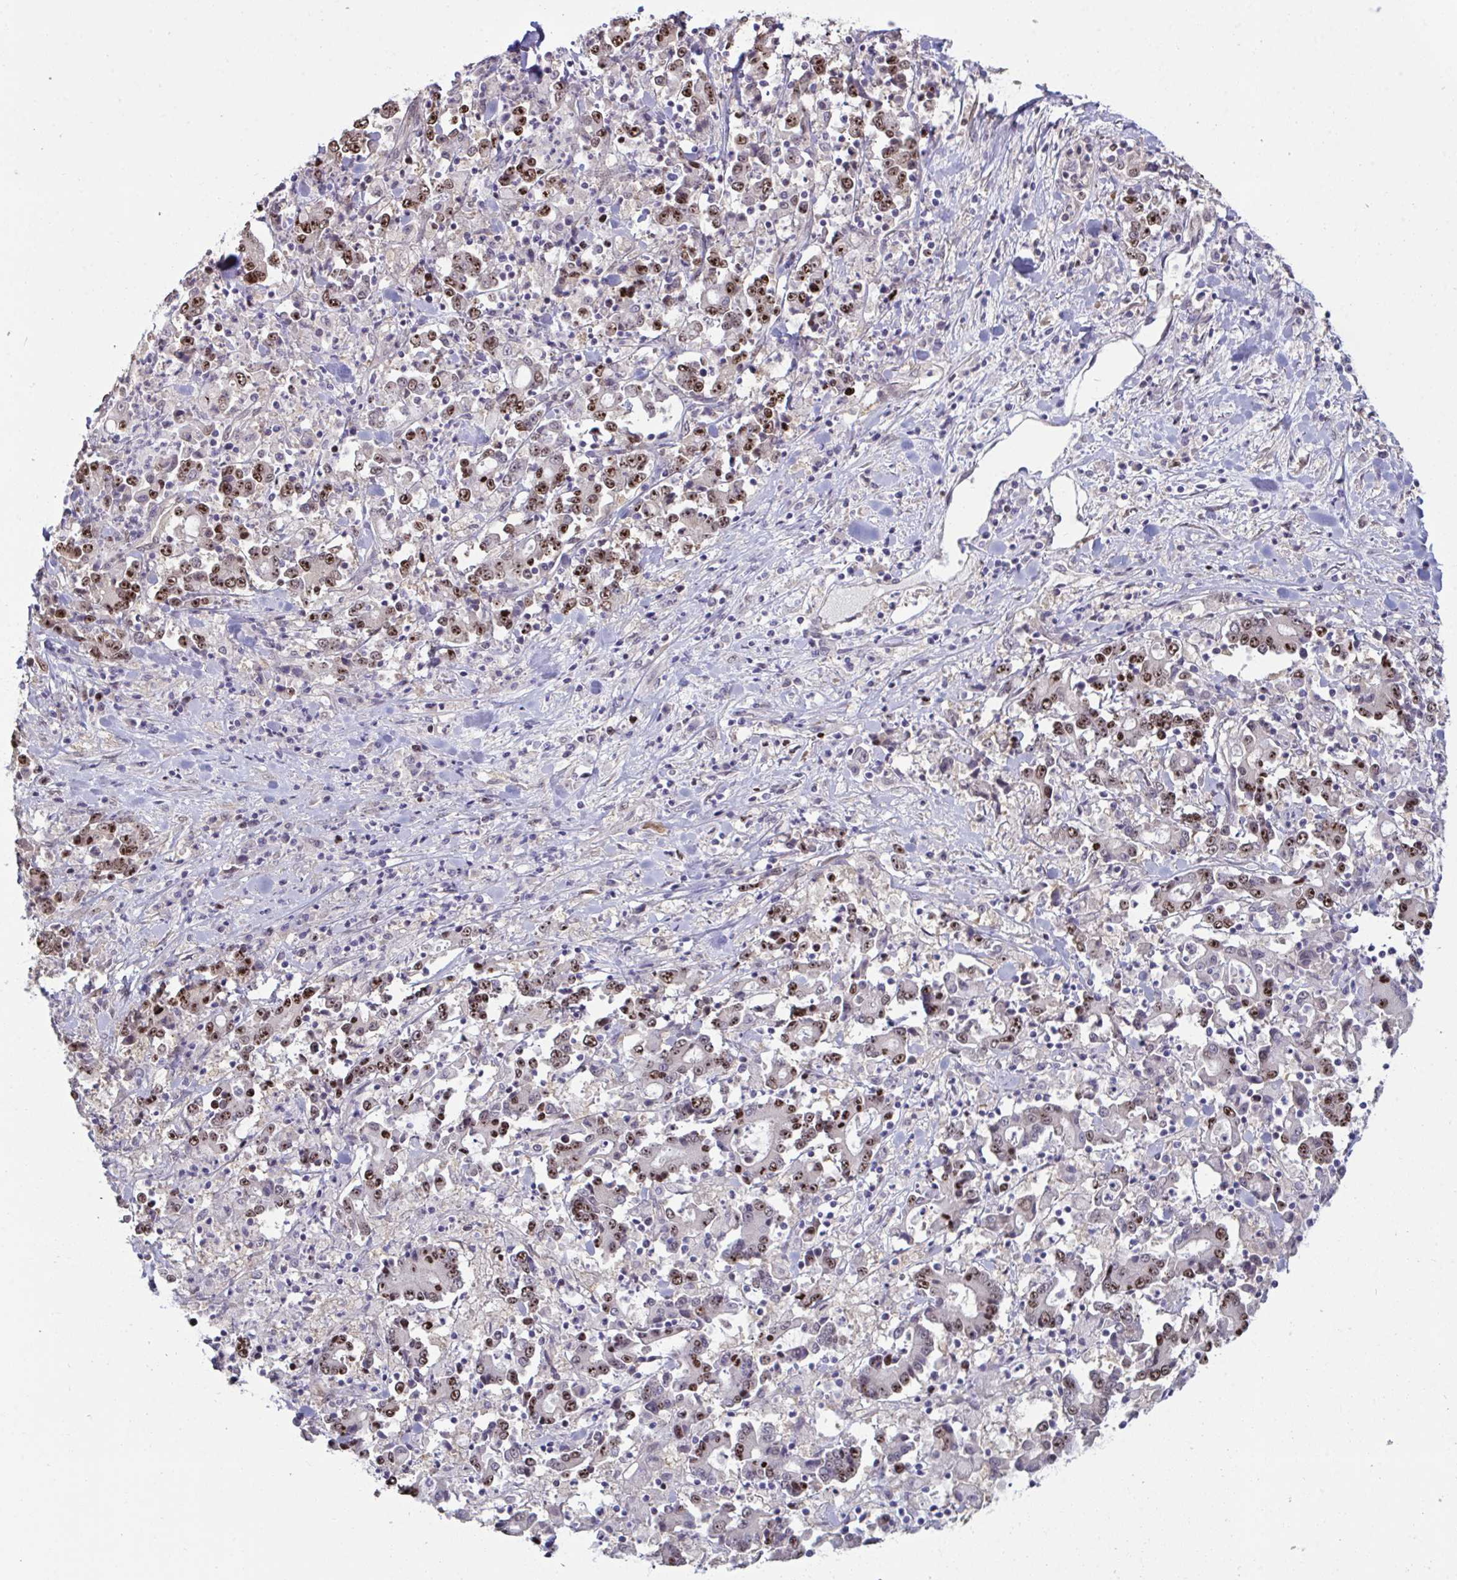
{"staining": {"intensity": "moderate", "quantity": ">75%", "location": "nuclear"}, "tissue": "stomach cancer", "cell_type": "Tumor cells", "image_type": "cancer", "snomed": [{"axis": "morphology", "description": "Adenocarcinoma, NOS"}, {"axis": "topography", "description": "Stomach, upper"}], "caption": "Protein expression by immunohistochemistry reveals moderate nuclear staining in about >75% of tumor cells in stomach cancer (adenocarcinoma).", "gene": "SETD7", "patient": {"sex": "male", "age": 68}}